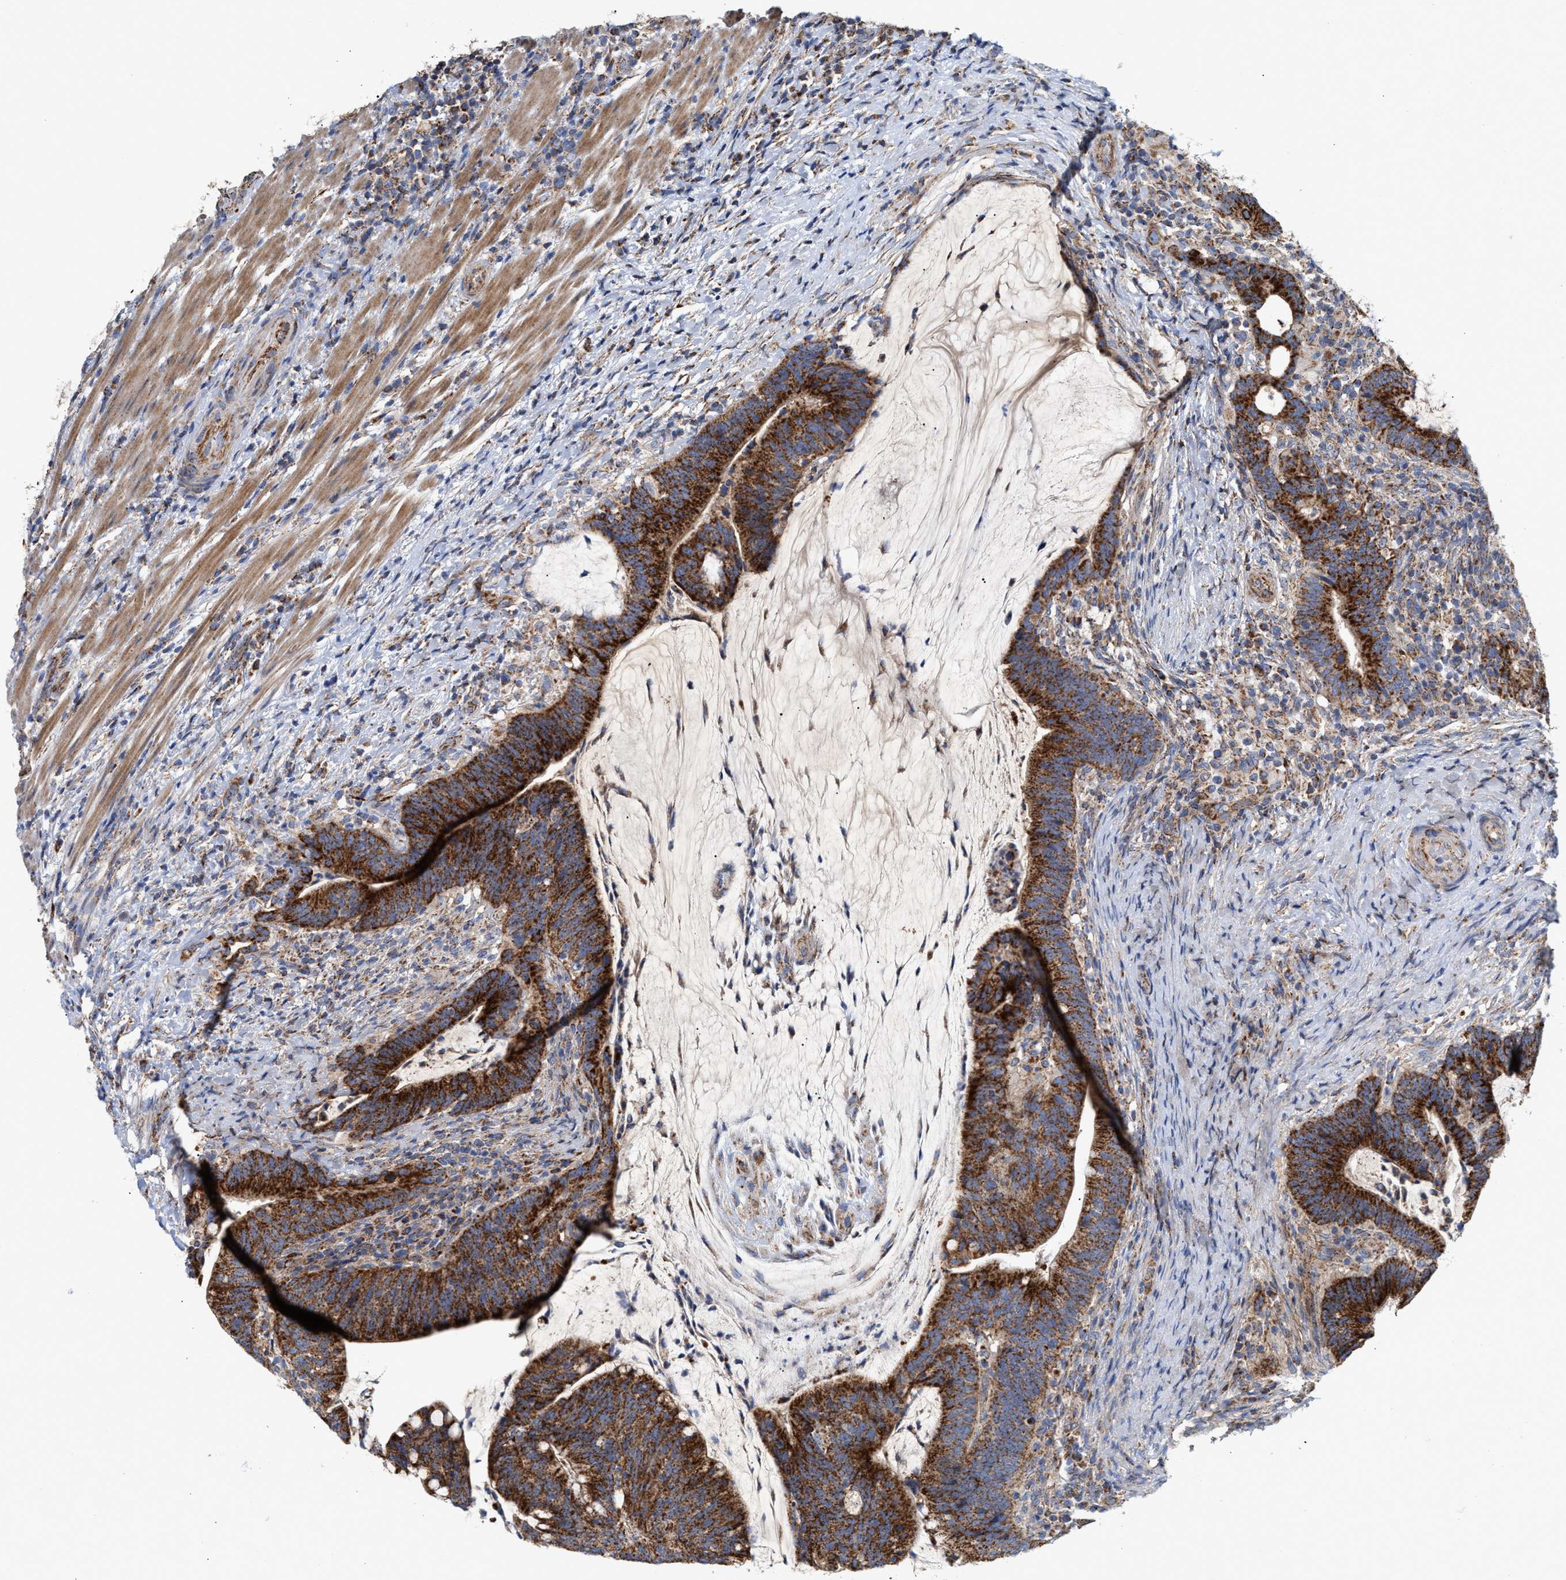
{"staining": {"intensity": "strong", "quantity": ">75%", "location": "cytoplasmic/membranous"}, "tissue": "colorectal cancer", "cell_type": "Tumor cells", "image_type": "cancer", "snomed": [{"axis": "morphology", "description": "Adenocarcinoma, NOS"}, {"axis": "topography", "description": "Colon"}], "caption": "There is high levels of strong cytoplasmic/membranous staining in tumor cells of colorectal cancer (adenocarcinoma), as demonstrated by immunohistochemical staining (brown color).", "gene": "MECR", "patient": {"sex": "female", "age": 66}}